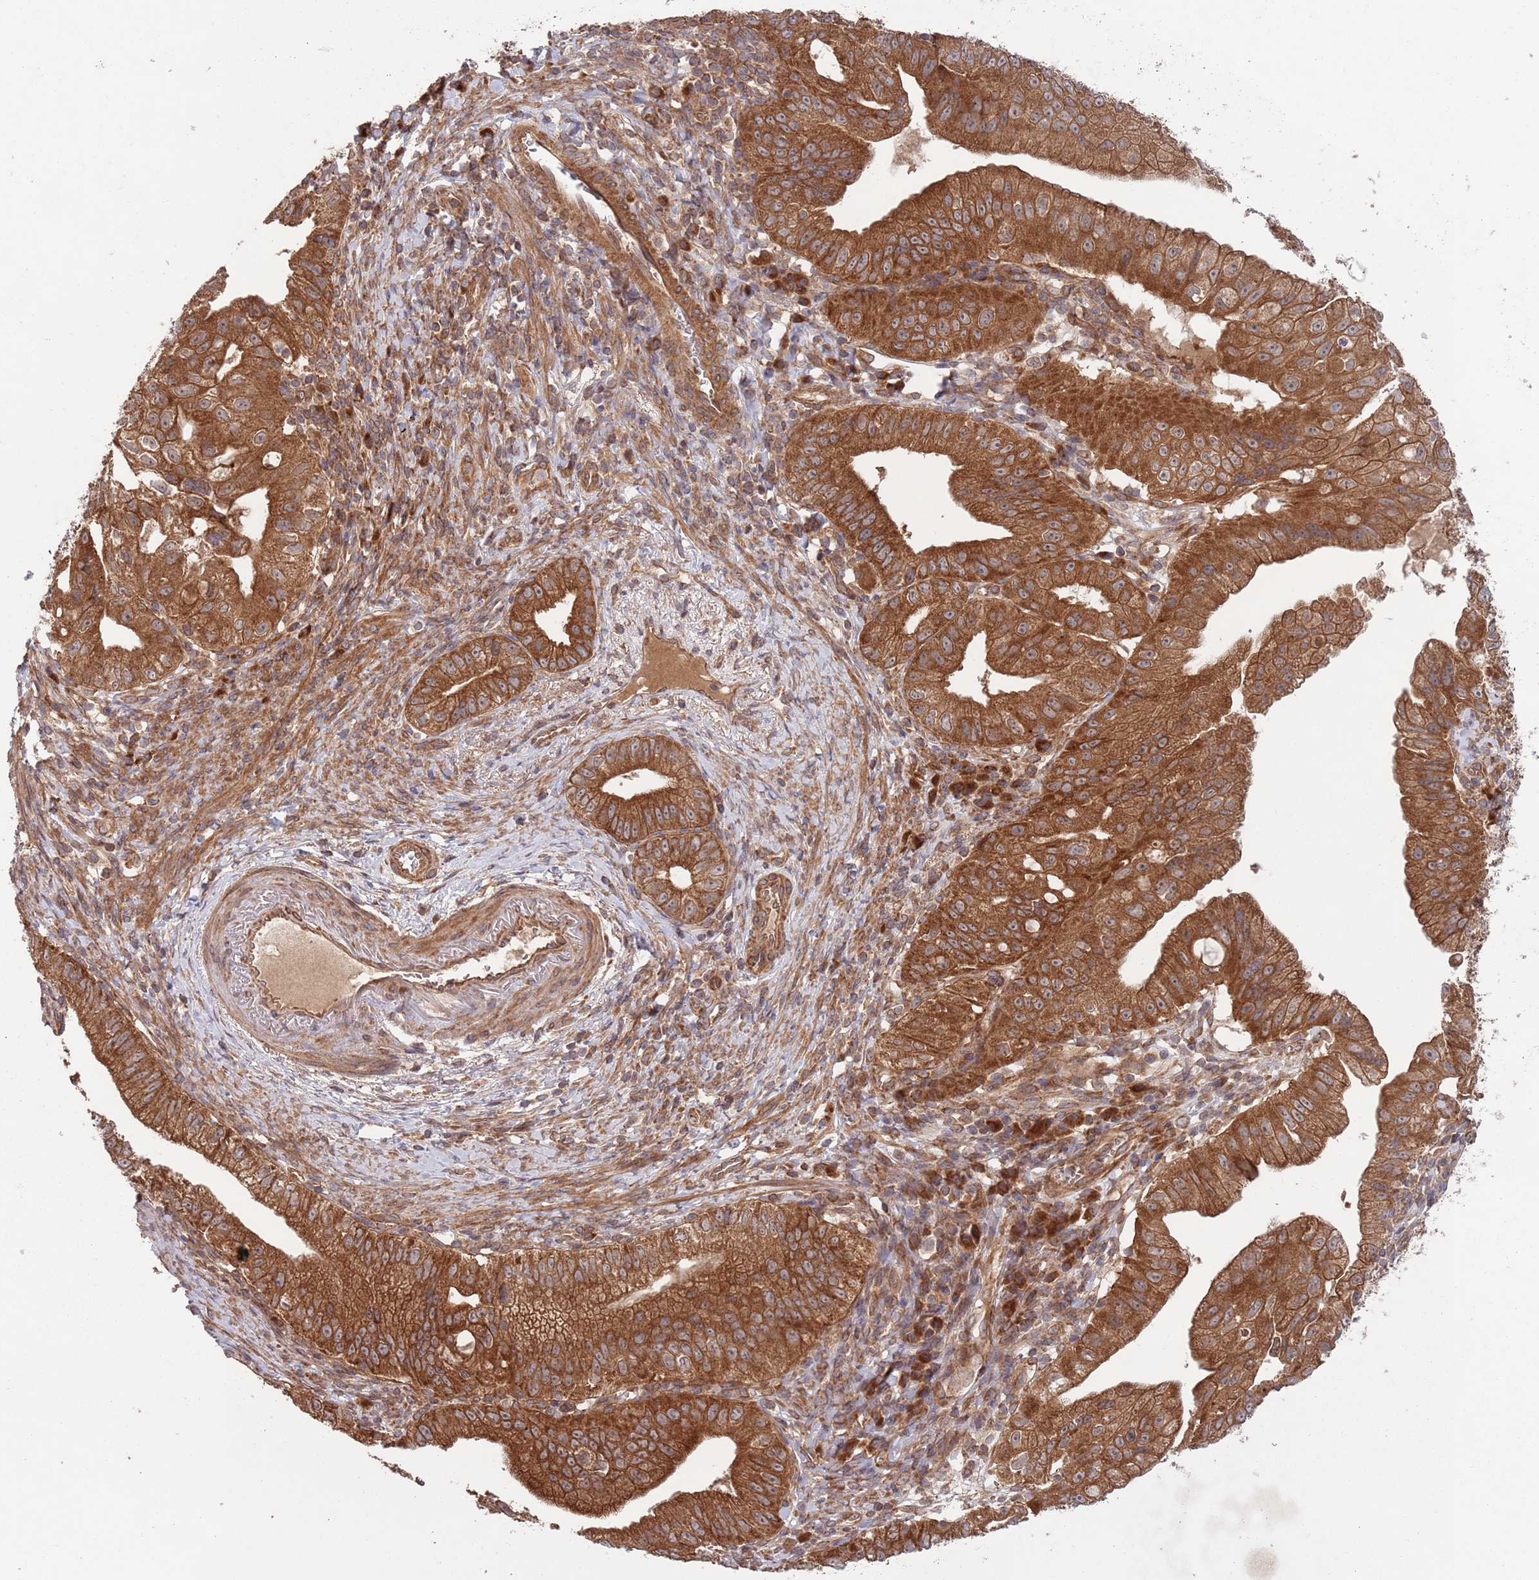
{"staining": {"intensity": "strong", "quantity": ">75%", "location": "cytoplasmic/membranous"}, "tissue": "pancreatic cancer", "cell_type": "Tumor cells", "image_type": "cancer", "snomed": [{"axis": "morphology", "description": "Adenocarcinoma, NOS"}, {"axis": "topography", "description": "Pancreas"}], "caption": "Immunohistochemical staining of human pancreatic cancer (adenocarcinoma) shows high levels of strong cytoplasmic/membranous protein expression in approximately >75% of tumor cells.", "gene": "MFNG", "patient": {"sex": "male", "age": 70}}